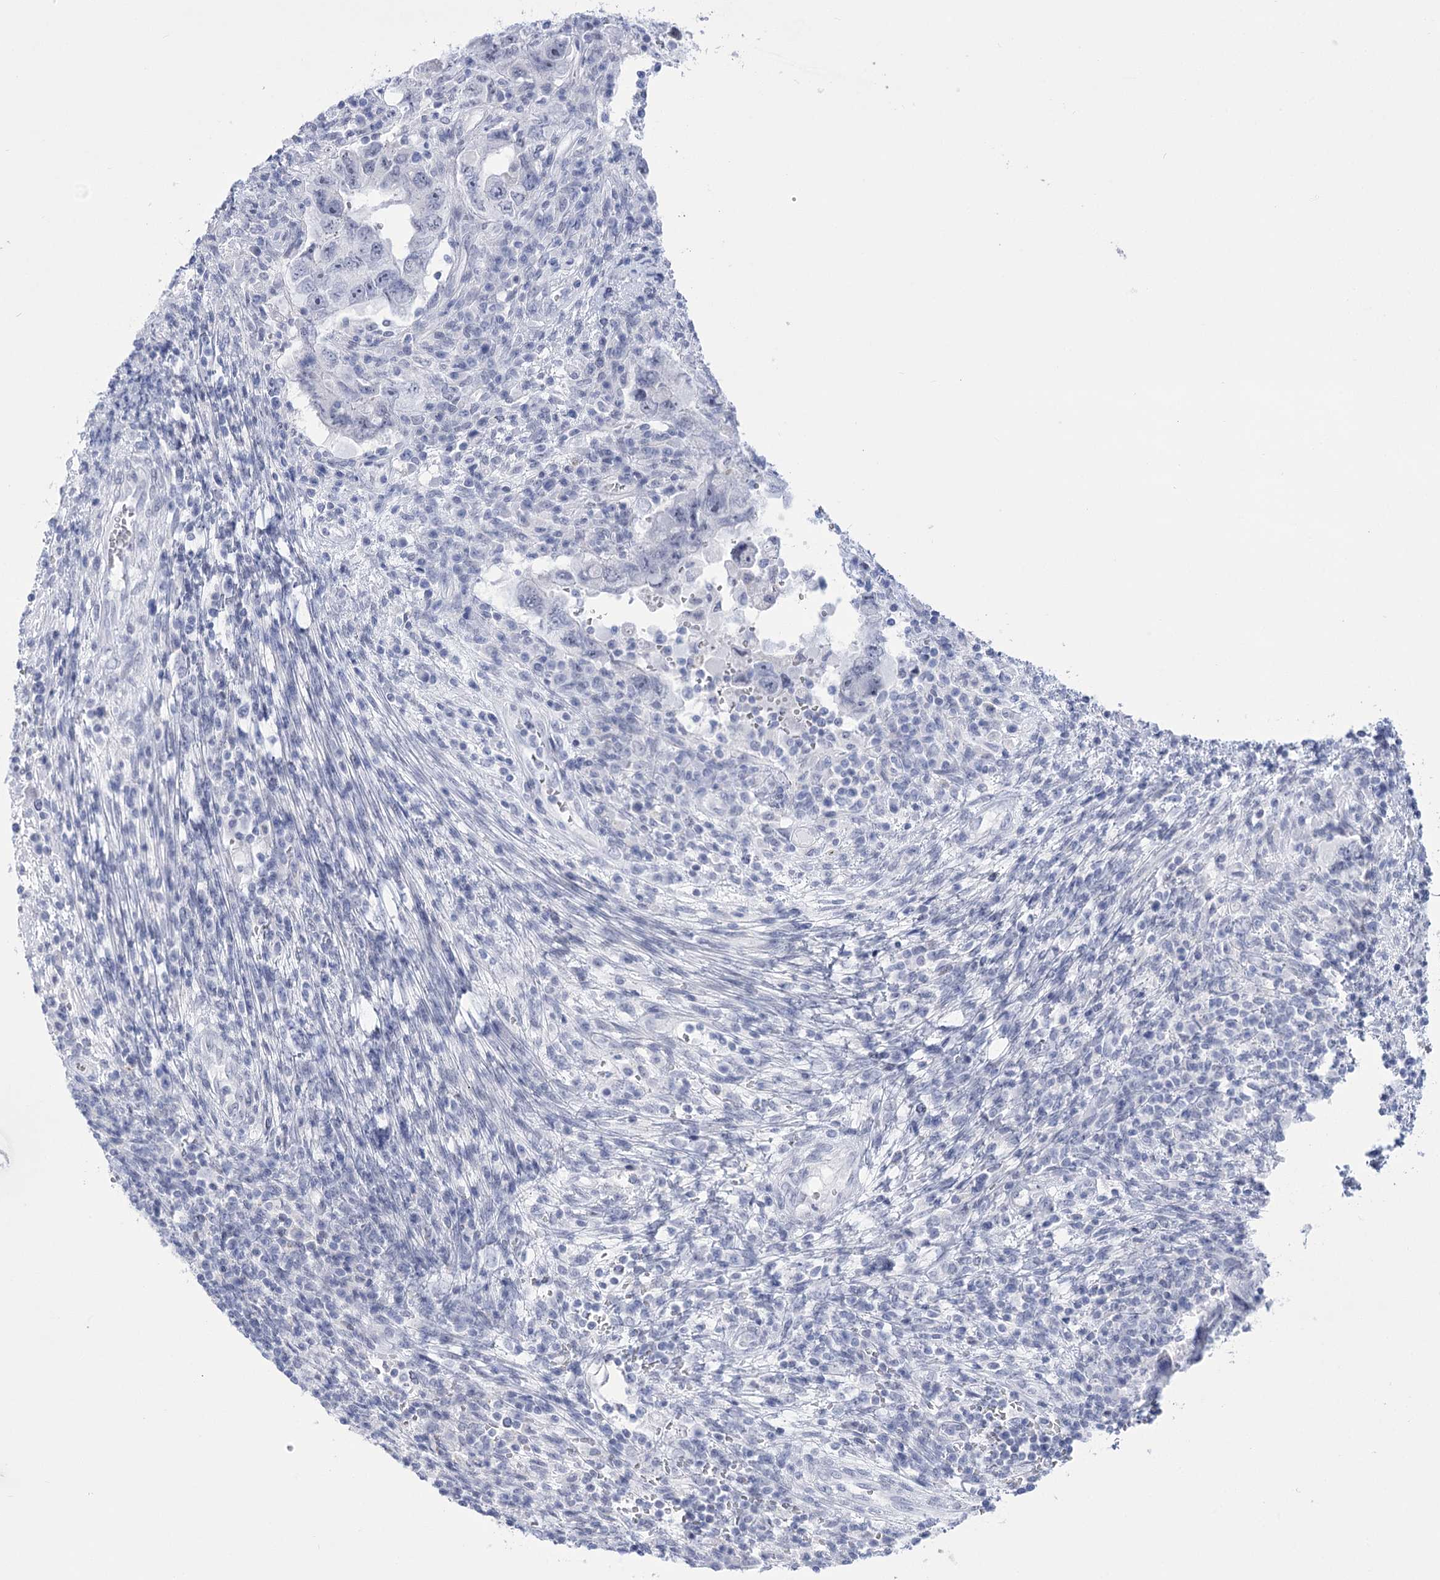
{"staining": {"intensity": "negative", "quantity": "none", "location": "none"}, "tissue": "testis cancer", "cell_type": "Tumor cells", "image_type": "cancer", "snomed": [{"axis": "morphology", "description": "Carcinoma, Embryonal, NOS"}, {"axis": "topography", "description": "Testis"}], "caption": "IHC photomicrograph of neoplastic tissue: testis embryonal carcinoma stained with DAB (3,3'-diaminobenzidine) exhibits no significant protein staining in tumor cells. (Immunohistochemistry, brightfield microscopy, high magnification).", "gene": "HORMAD1", "patient": {"sex": "male", "age": 26}}